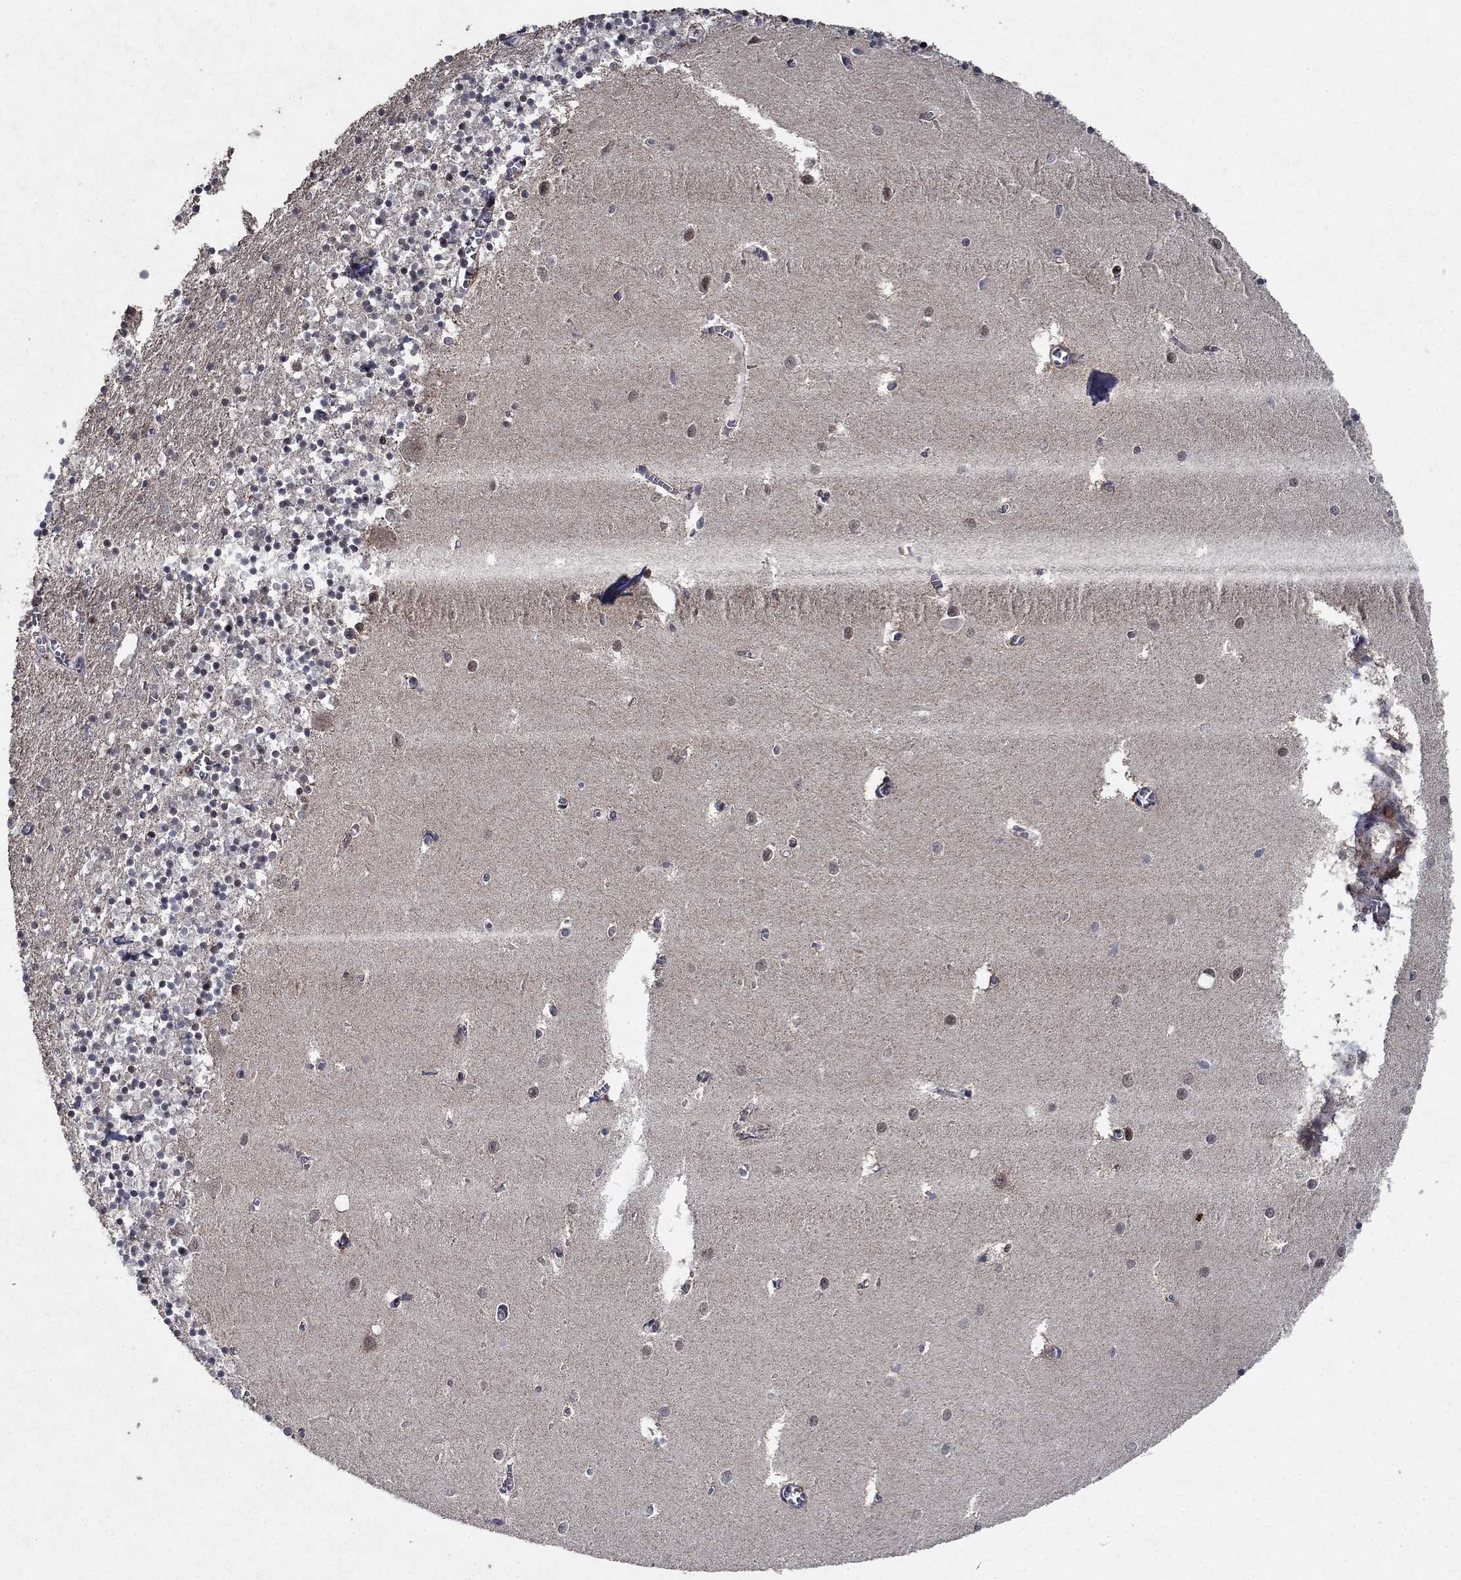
{"staining": {"intensity": "strong", "quantity": "<25%", "location": "nuclear"}, "tissue": "cerebellum", "cell_type": "Cells in granular layer", "image_type": "normal", "snomed": [{"axis": "morphology", "description": "Normal tissue, NOS"}, {"axis": "topography", "description": "Cerebellum"}], "caption": "This image displays immunohistochemistry (IHC) staining of benign human cerebellum, with medium strong nuclear expression in about <25% of cells in granular layer.", "gene": "PRICKLE4", "patient": {"sex": "female", "age": 64}}